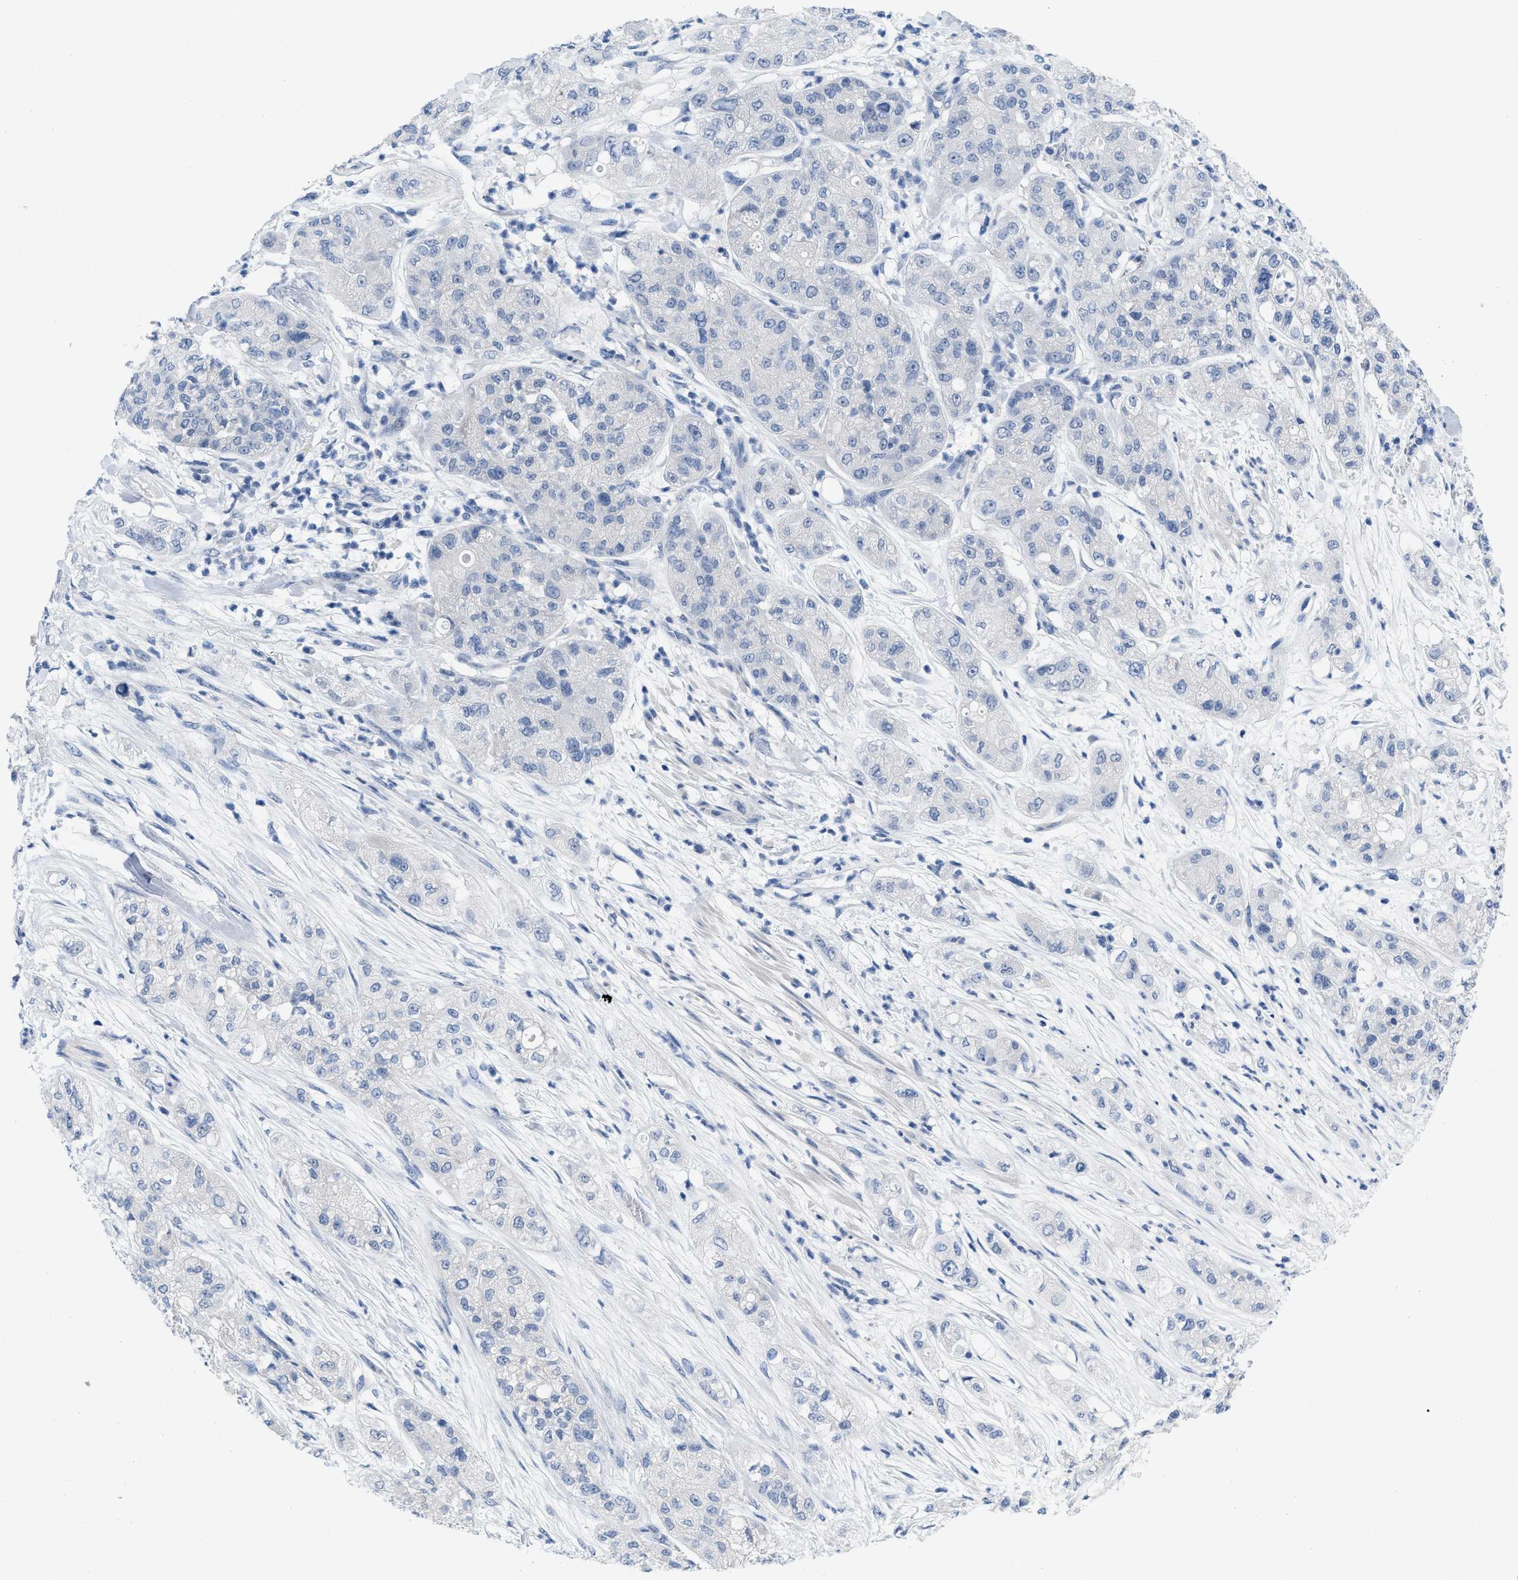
{"staining": {"intensity": "negative", "quantity": "none", "location": "none"}, "tissue": "pancreatic cancer", "cell_type": "Tumor cells", "image_type": "cancer", "snomed": [{"axis": "morphology", "description": "Adenocarcinoma, NOS"}, {"axis": "topography", "description": "Pancreas"}], "caption": "DAB immunohistochemical staining of human pancreatic adenocarcinoma reveals no significant staining in tumor cells.", "gene": "PYY", "patient": {"sex": "female", "age": 78}}